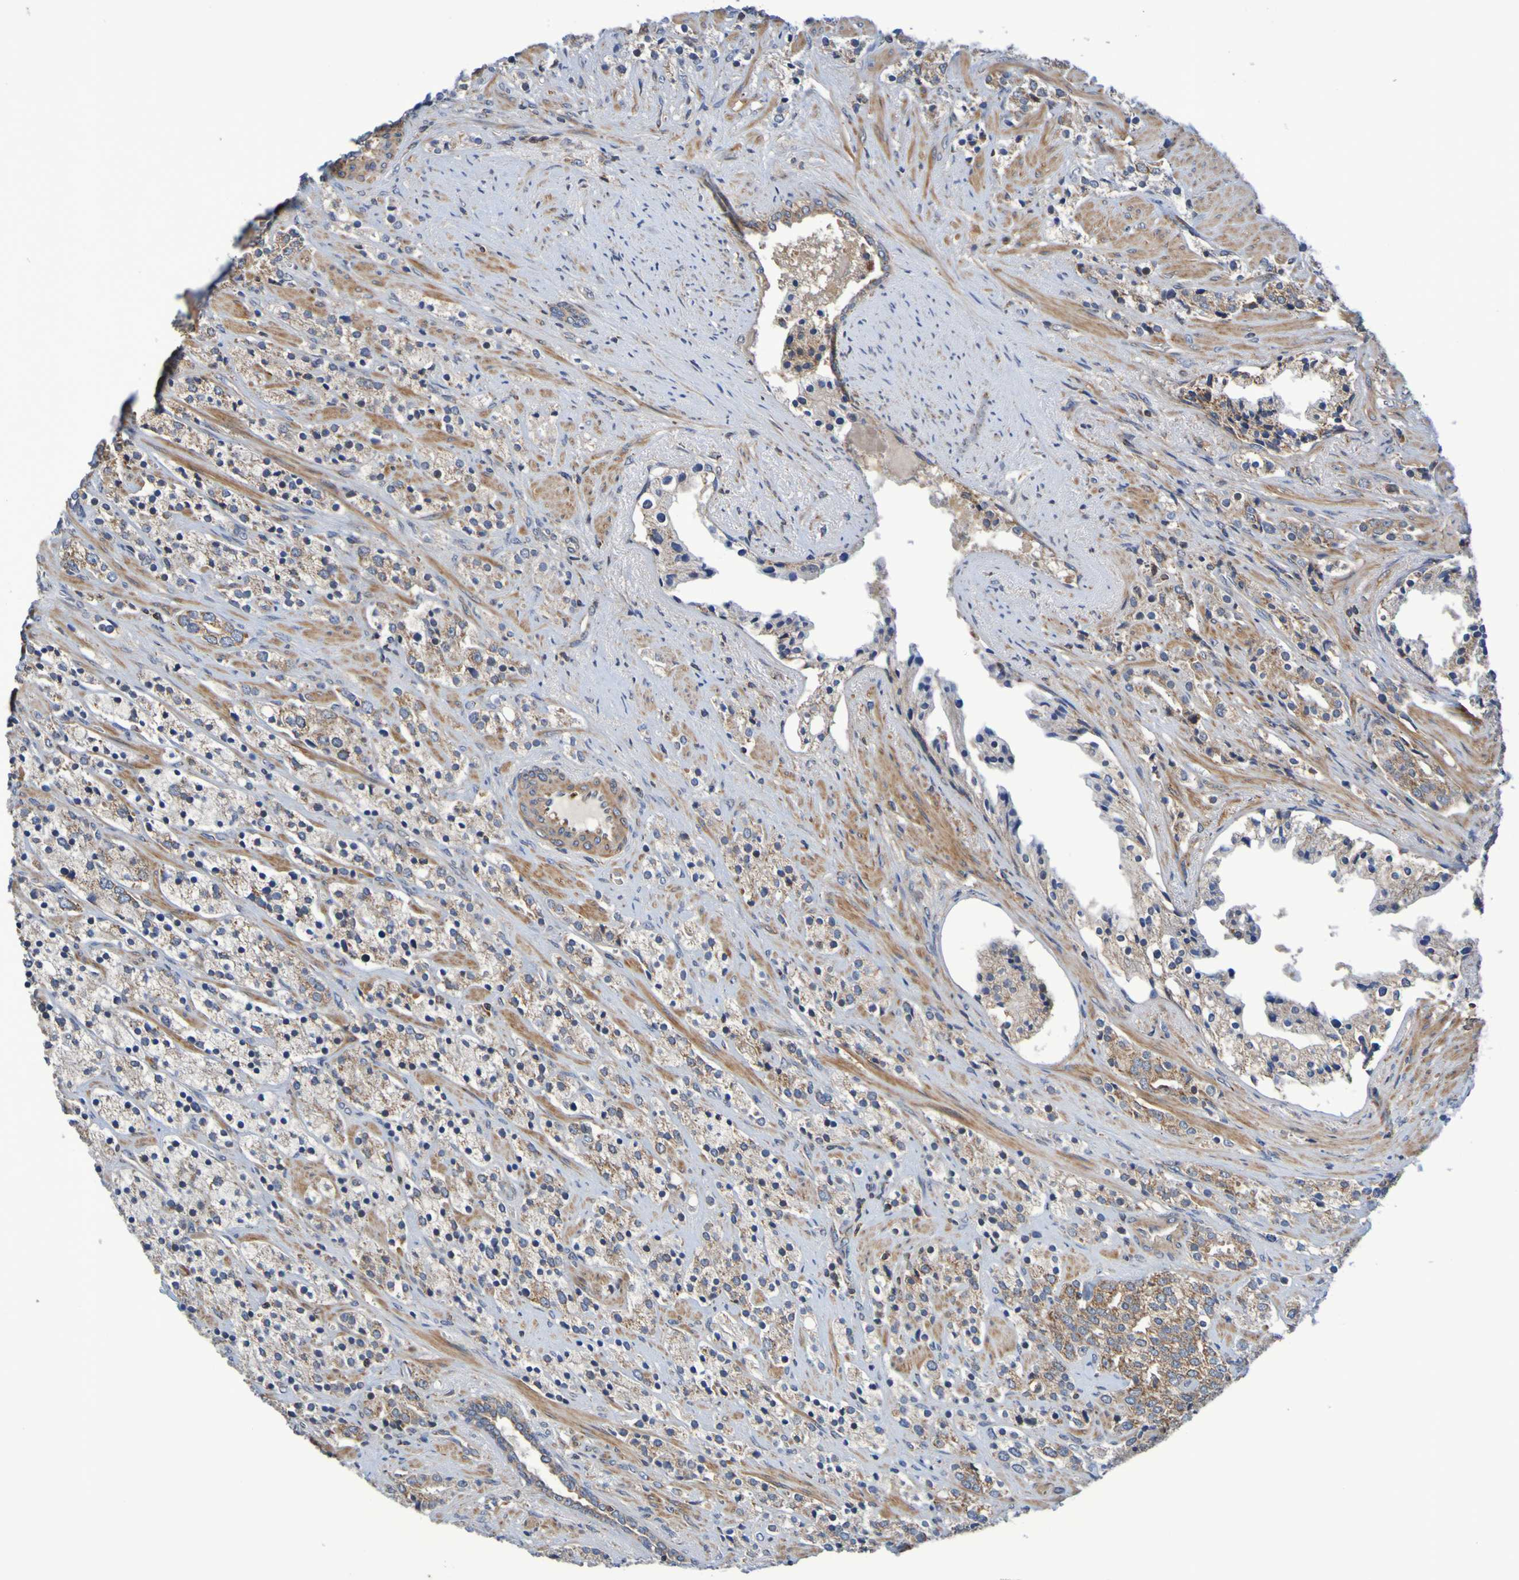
{"staining": {"intensity": "moderate", "quantity": ">75%", "location": "cytoplasmic/membranous"}, "tissue": "prostate cancer", "cell_type": "Tumor cells", "image_type": "cancer", "snomed": [{"axis": "morphology", "description": "Adenocarcinoma, High grade"}, {"axis": "topography", "description": "Prostate"}], "caption": "Prostate adenocarcinoma (high-grade) stained with a brown dye reveals moderate cytoplasmic/membranous positive staining in about >75% of tumor cells.", "gene": "CCDC51", "patient": {"sex": "male", "age": 71}}